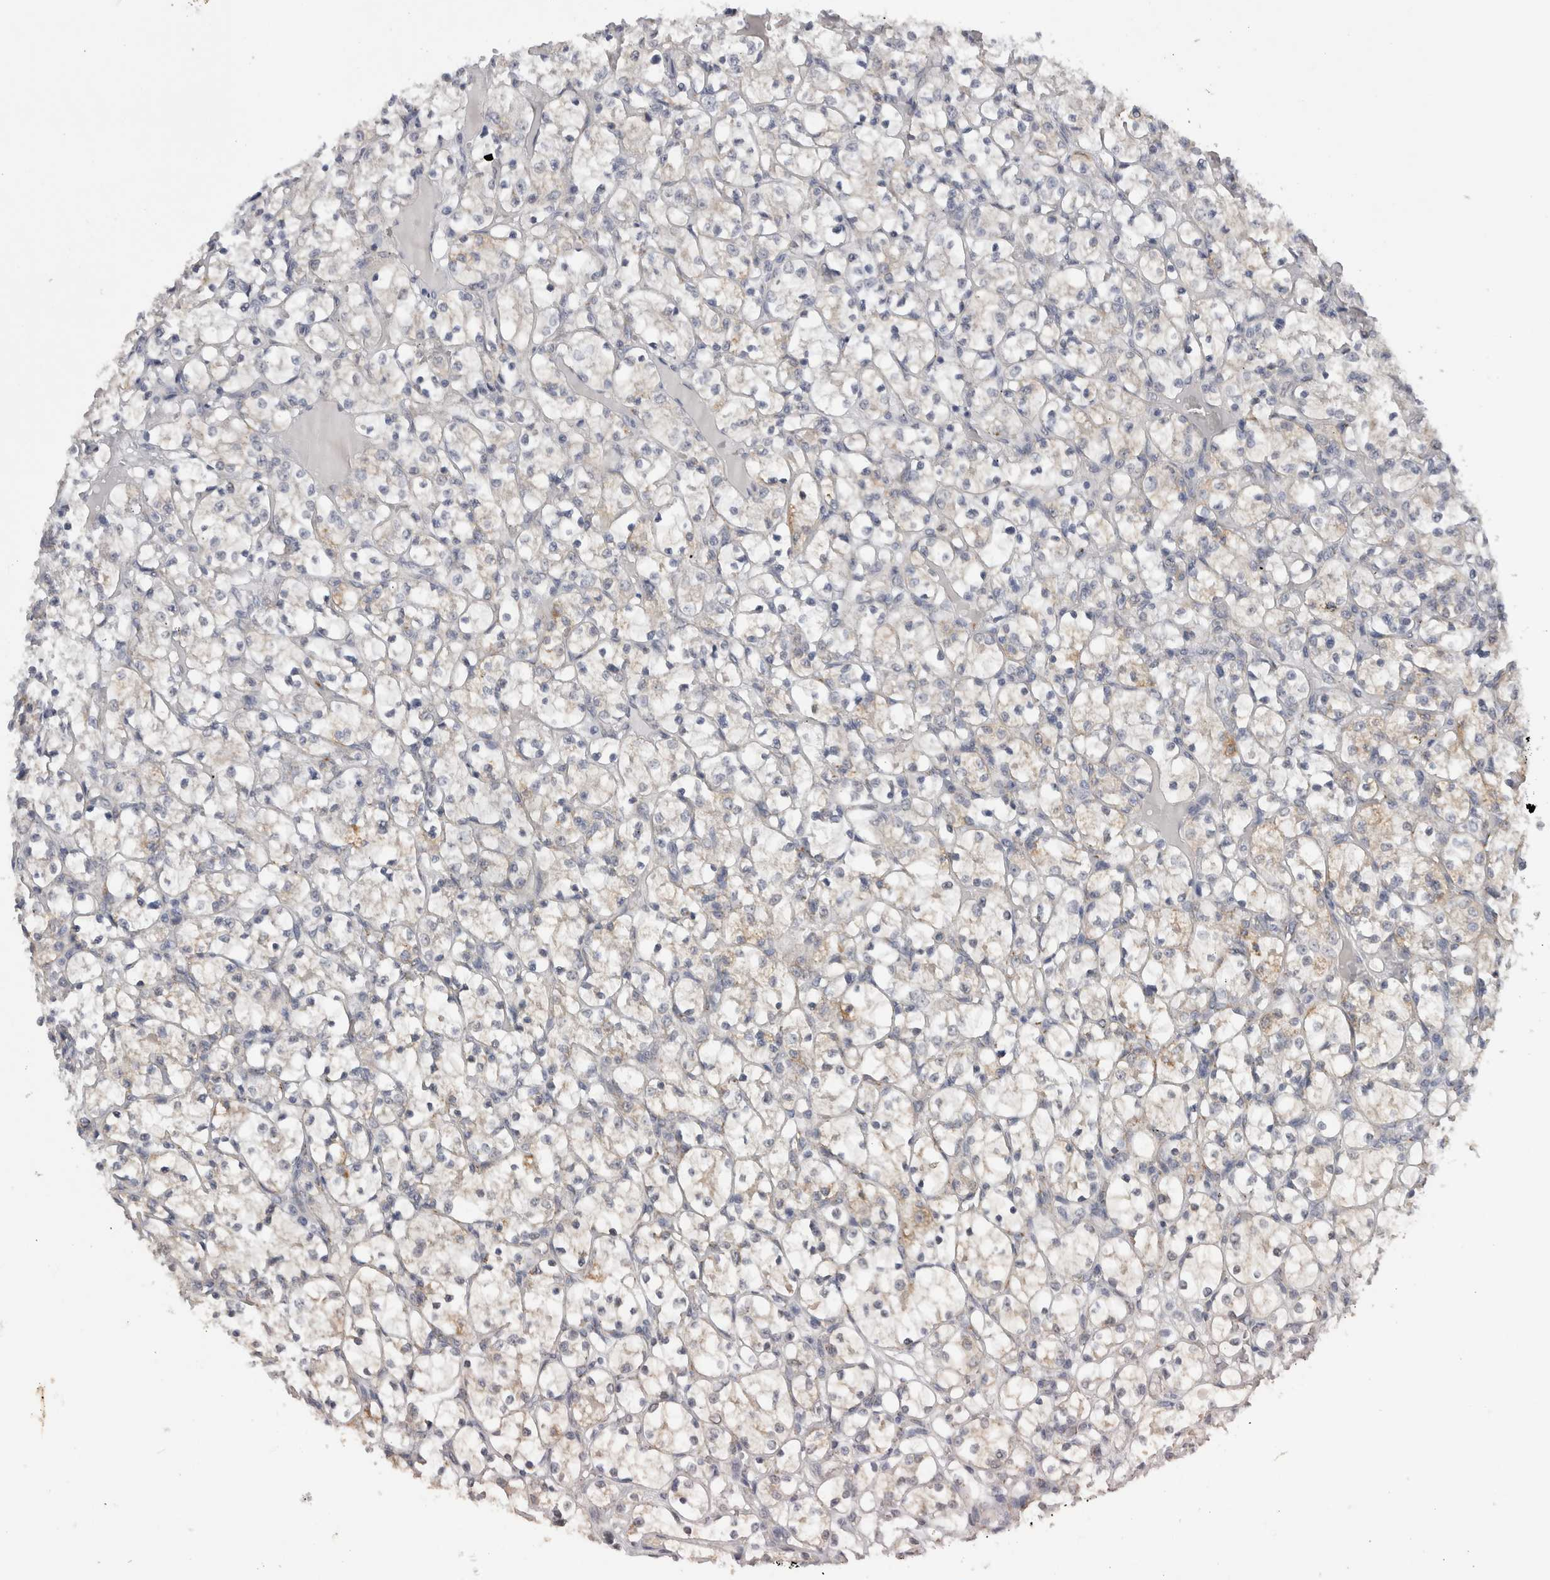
{"staining": {"intensity": "weak", "quantity": "25%-75%", "location": "cytoplasmic/membranous"}, "tissue": "renal cancer", "cell_type": "Tumor cells", "image_type": "cancer", "snomed": [{"axis": "morphology", "description": "Adenocarcinoma, NOS"}, {"axis": "topography", "description": "Kidney"}], "caption": "Immunohistochemical staining of renal adenocarcinoma demonstrates low levels of weak cytoplasmic/membranous protein staining in approximately 25%-75% of tumor cells. Using DAB (brown) and hematoxylin (blue) stains, captured at high magnification using brightfield microscopy.", "gene": "DYRK2", "patient": {"sex": "female", "age": 69}}